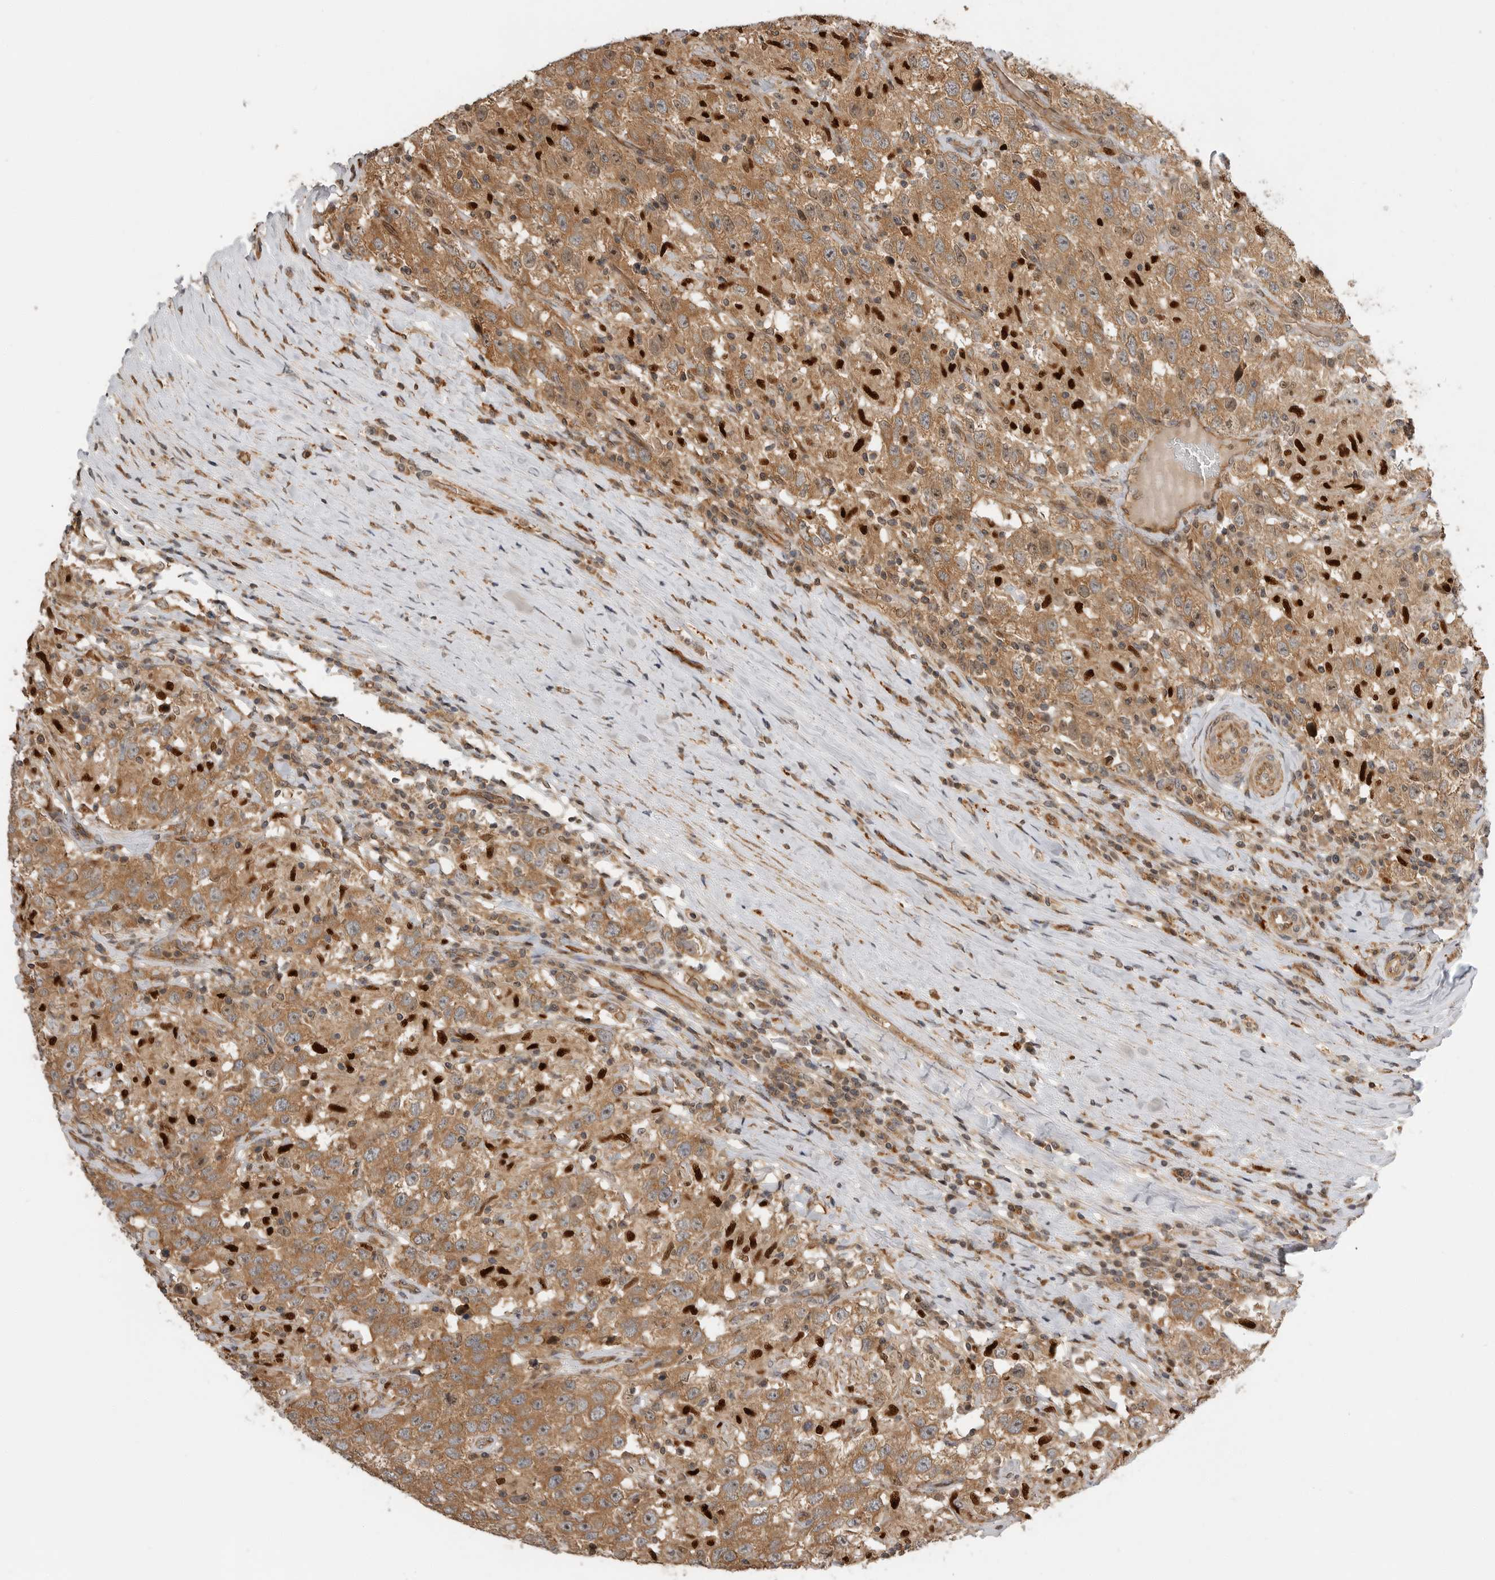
{"staining": {"intensity": "moderate", "quantity": ">75%", "location": "cytoplasmic/membranous,nuclear"}, "tissue": "testis cancer", "cell_type": "Tumor cells", "image_type": "cancer", "snomed": [{"axis": "morphology", "description": "Seminoma, NOS"}, {"axis": "topography", "description": "Testis"}], "caption": "A medium amount of moderate cytoplasmic/membranous and nuclear positivity is seen in approximately >75% of tumor cells in testis cancer tissue.", "gene": "STRAP", "patient": {"sex": "male", "age": 41}}